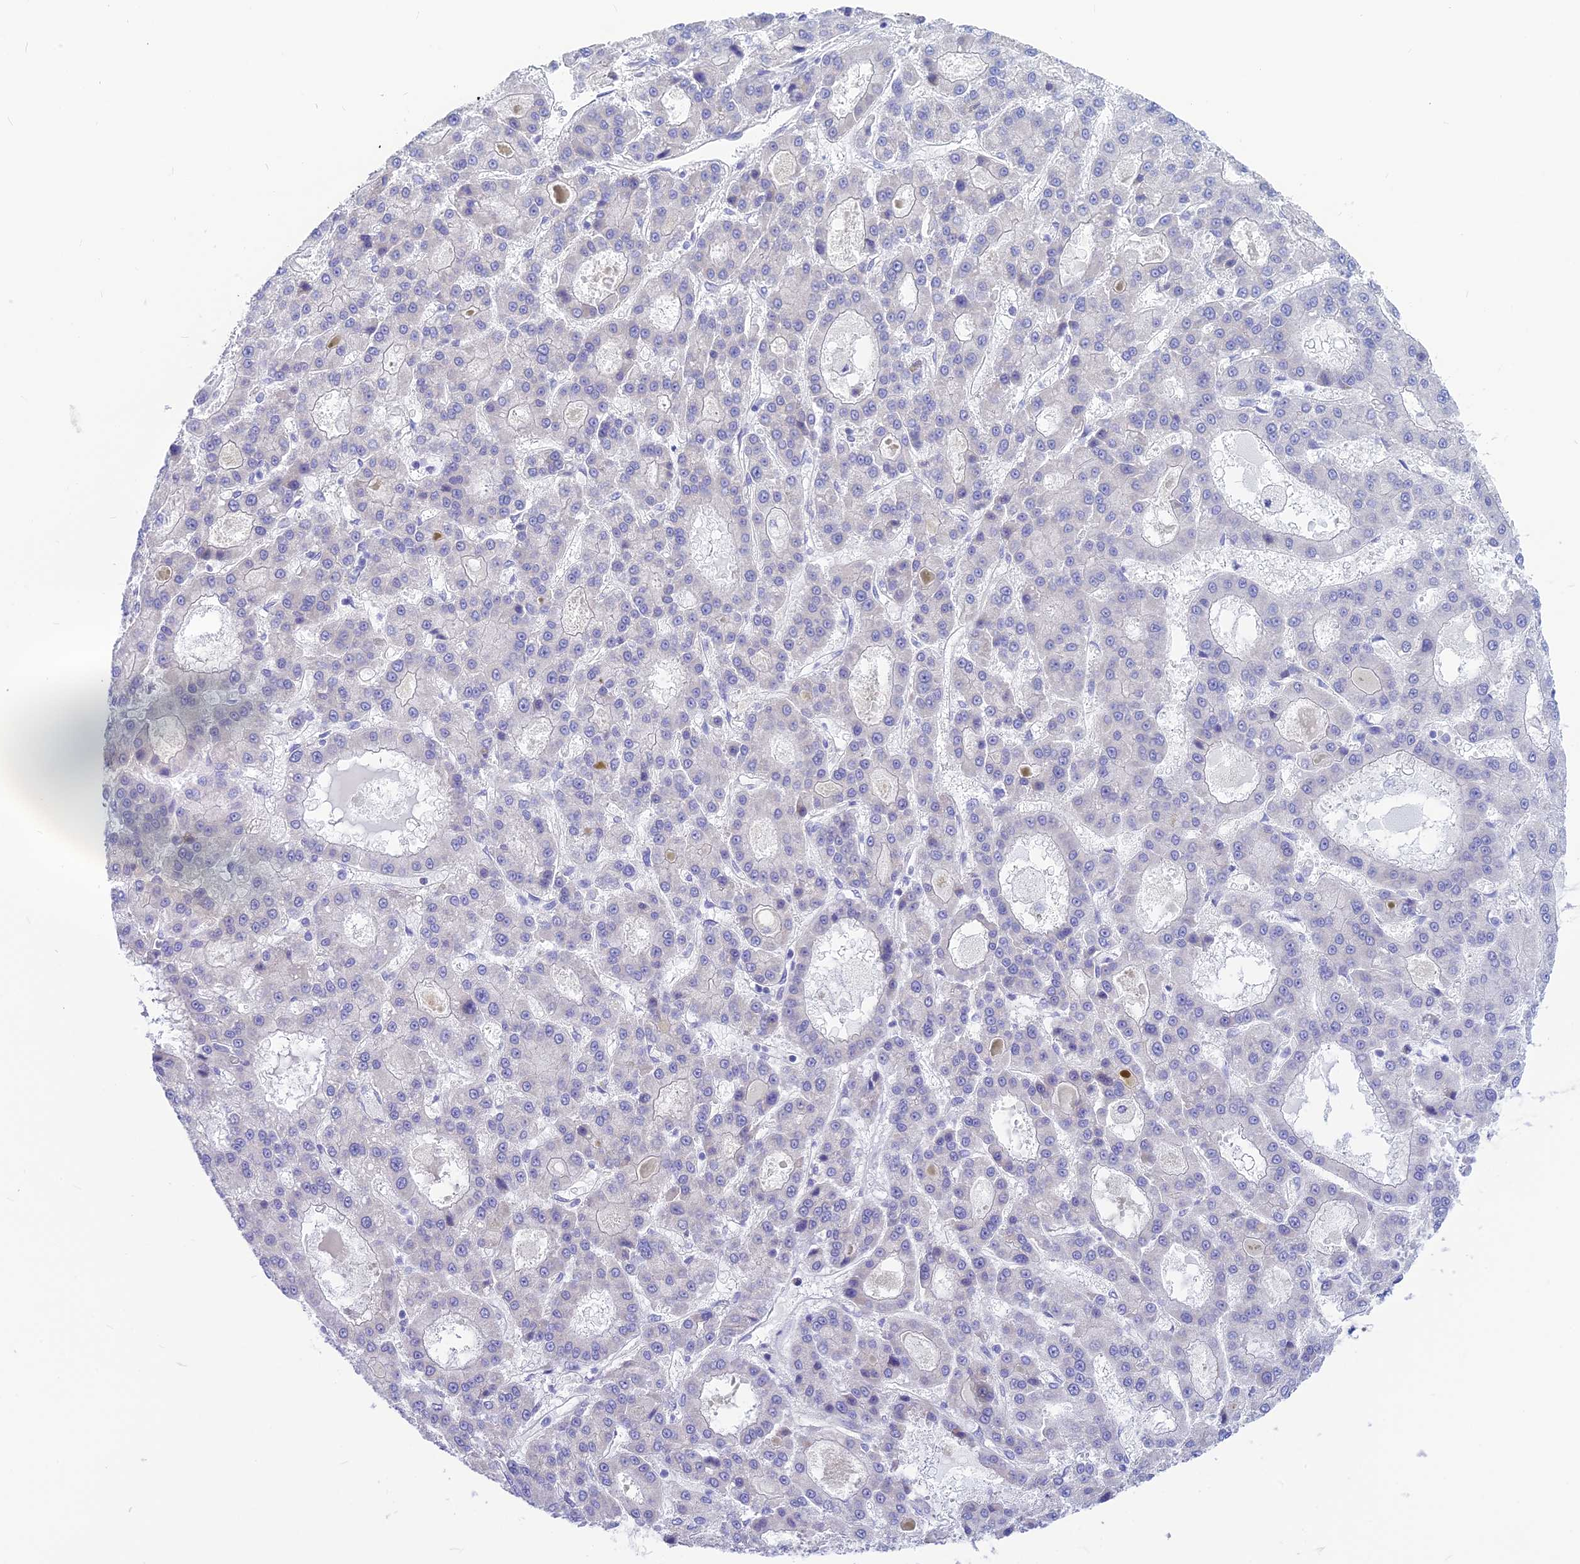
{"staining": {"intensity": "negative", "quantity": "none", "location": "none"}, "tissue": "liver cancer", "cell_type": "Tumor cells", "image_type": "cancer", "snomed": [{"axis": "morphology", "description": "Carcinoma, Hepatocellular, NOS"}, {"axis": "topography", "description": "Liver"}], "caption": "Immunohistochemistry histopathology image of liver hepatocellular carcinoma stained for a protein (brown), which demonstrates no staining in tumor cells. (DAB immunohistochemistry visualized using brightfield microscopy, high magnification).", "gene": "LZTFL1", "patient": {"sex": "male", "age": 70}}